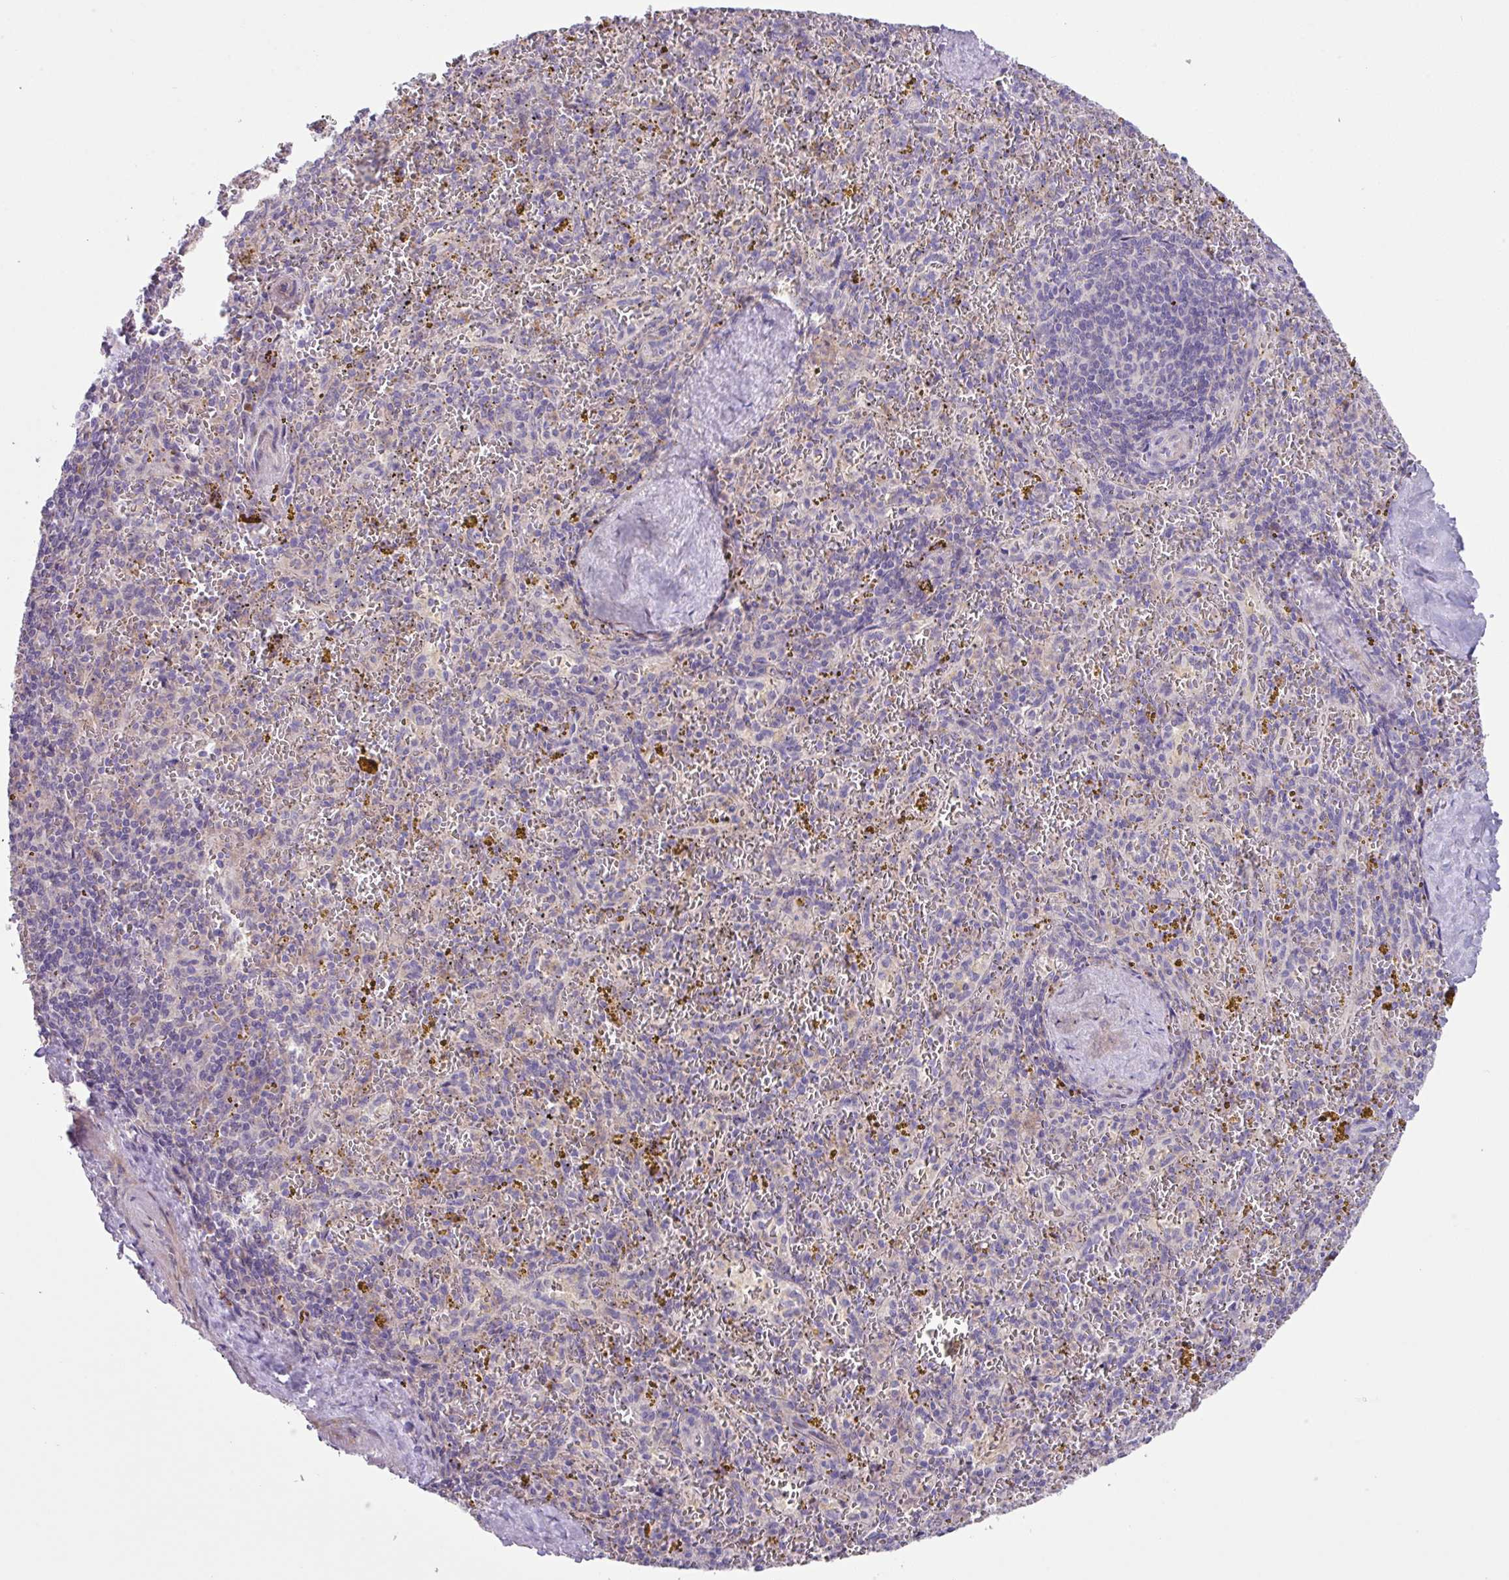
{"staining": {"intensity": "negative", "quantity": "none", "location": "none"}, "tissue": "spleen", "cell_type": "Cells in red pulp", "image_type": "normal", "snomed": [{"axis": "morphology", "description": "Normal tissue, NOS"}, {"axis": "topography", "description": "Spleen"}], "caption": "Immunohistochemical staining of benign human spleen displays no significant expression in cells in red pulp. (DAB (3,3'-diaminobenzidine) immunohistochemistry, high magnification).", "gene": "IQCJ", "patient": {"sex": "male", "age": 57}}